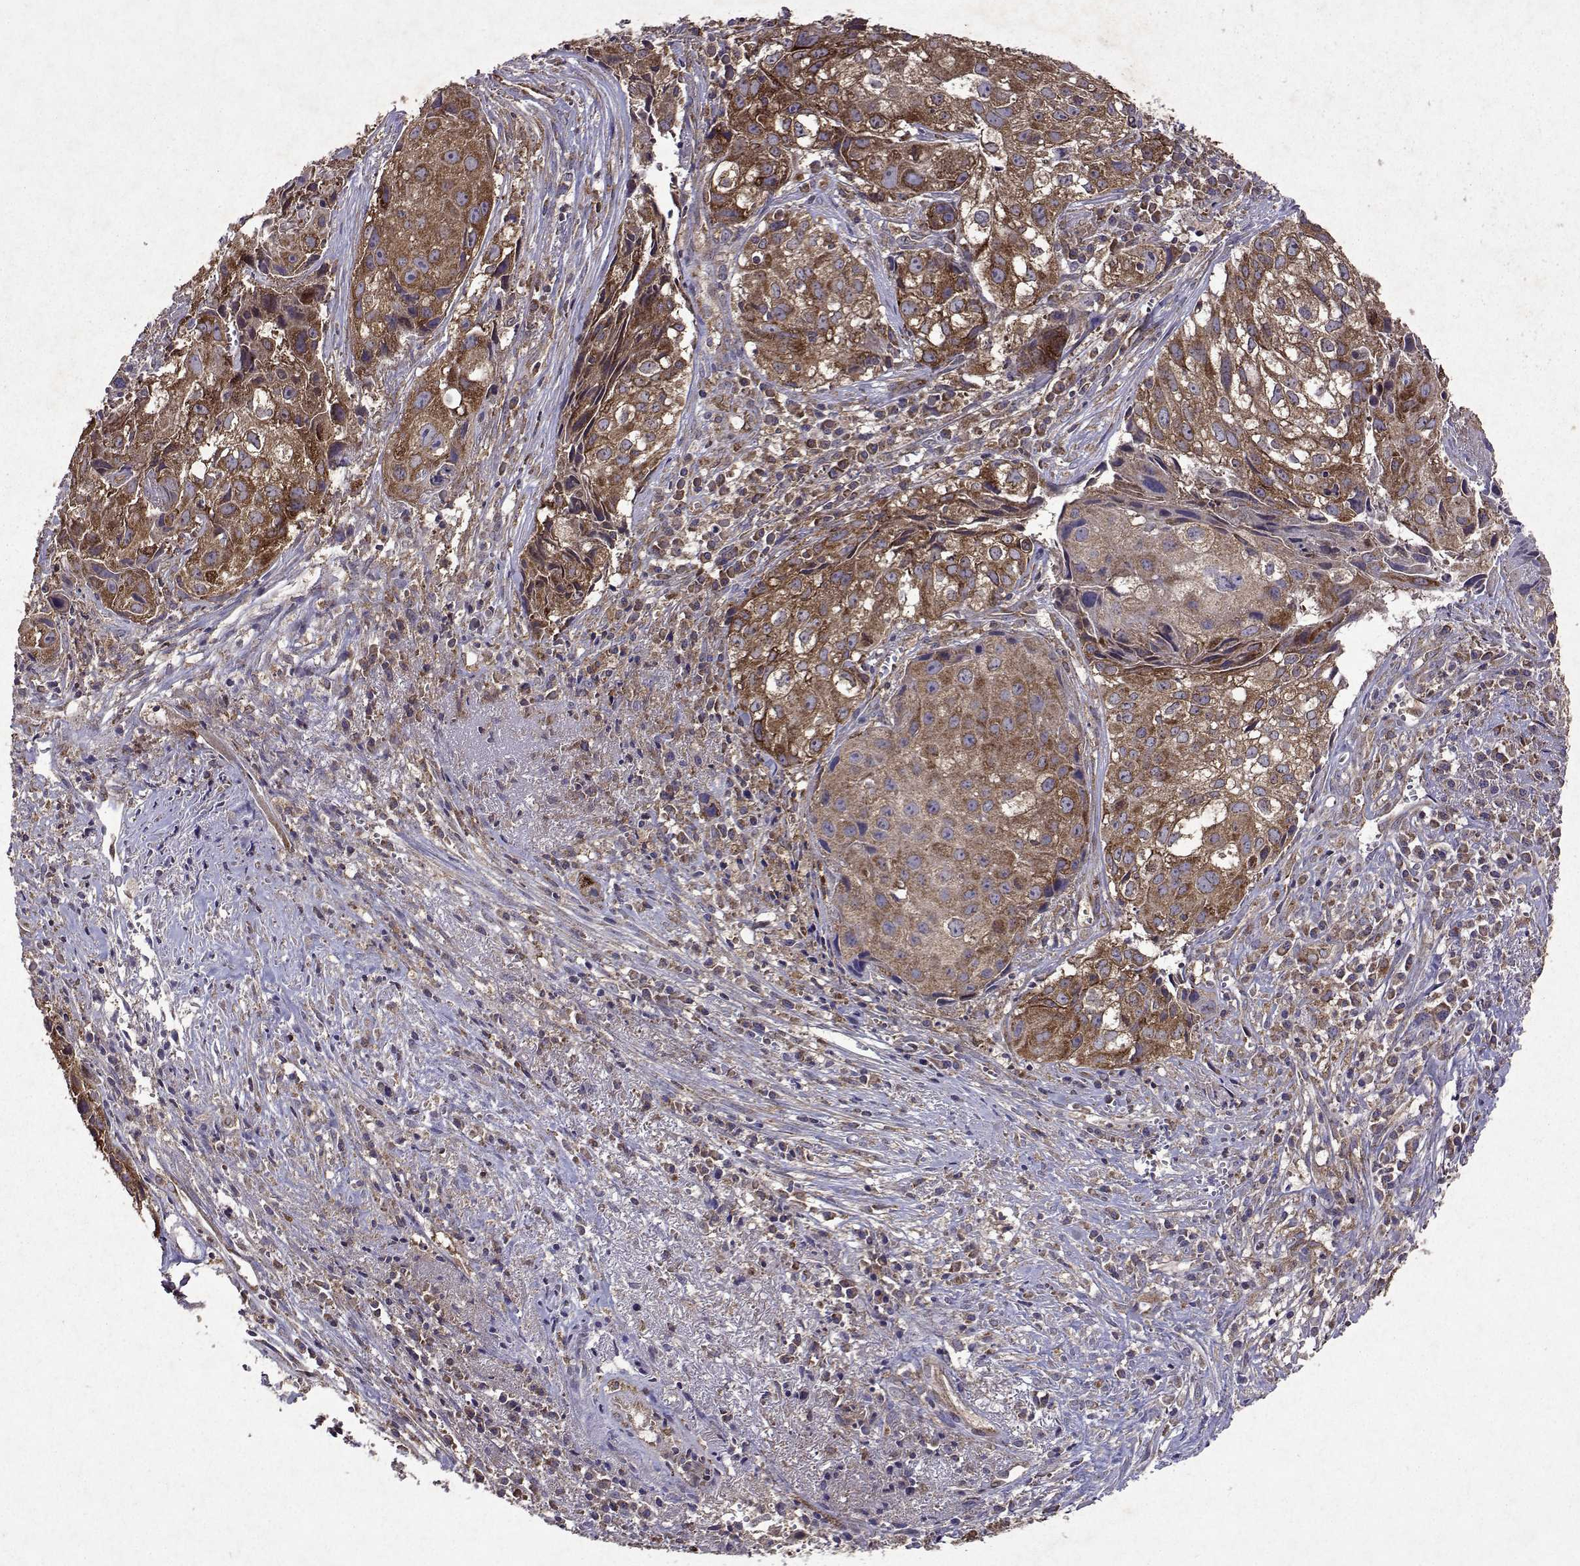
{"staining": {"intensity": "moderate", "quantity": ">75%", "location": "cytoplasmic/membranous"}, "tissue": "cervical cancer", "cell_type": "Tumor cells", "image_type": "cancer", "snomed": [{"axis": "morphology", "description": "Squamous cell carcinoma, NOS"}, {"axis": "topography", "description": "Cervix"}], "caption": "Immunohistochemistry photomicrograph of human cervical cancer stained for a protein (brown), which reveals medium levels of moderate cytoplasmic/membranous positivity in about >75% of tumor cells.", "gene": "TARBP2", "patient": {"sex": "female", "age": 53}}